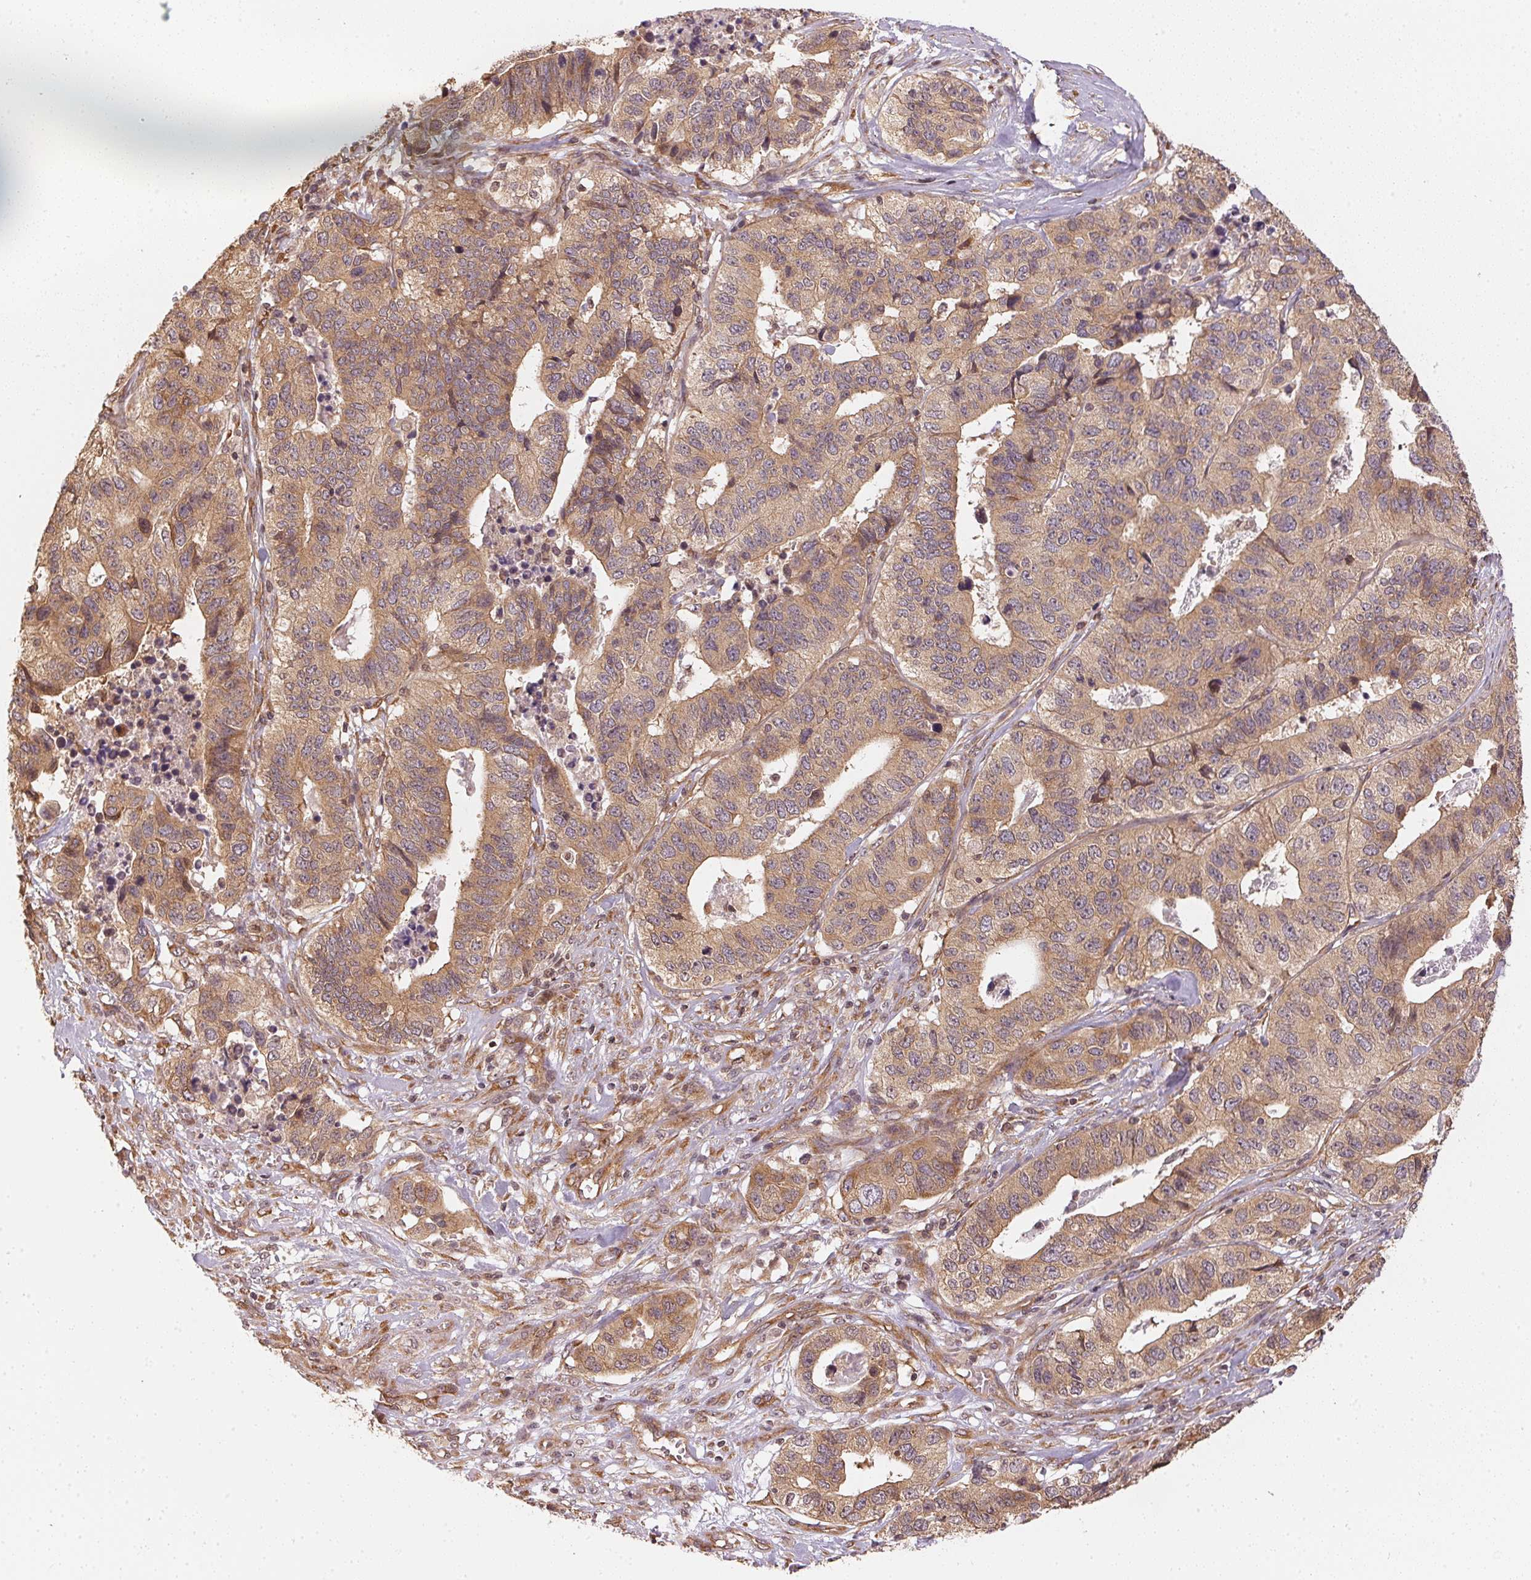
{"staining": {"intensity": "moderate", "quantity": ">75%", "location": "cytoplasmic/membranous"}, "tissue": "stomach cancer", "cell_type": "Tumor cells", "image_type": "cancer", "snomed": [{"axis": "morphology", "description": "Adenocarcinoma, NOS"}, {"axis": "topography", "description": "Stomach, upper"}], "caption": "Immunohistochemical staining of human adenocarcinoma (stomach) exhibits moderate cytoplasmic/membranous protein staining in approximately >75% of tumor cells.", "gene": "STRN4", "patient": {"sex": "female", "age": 67}}